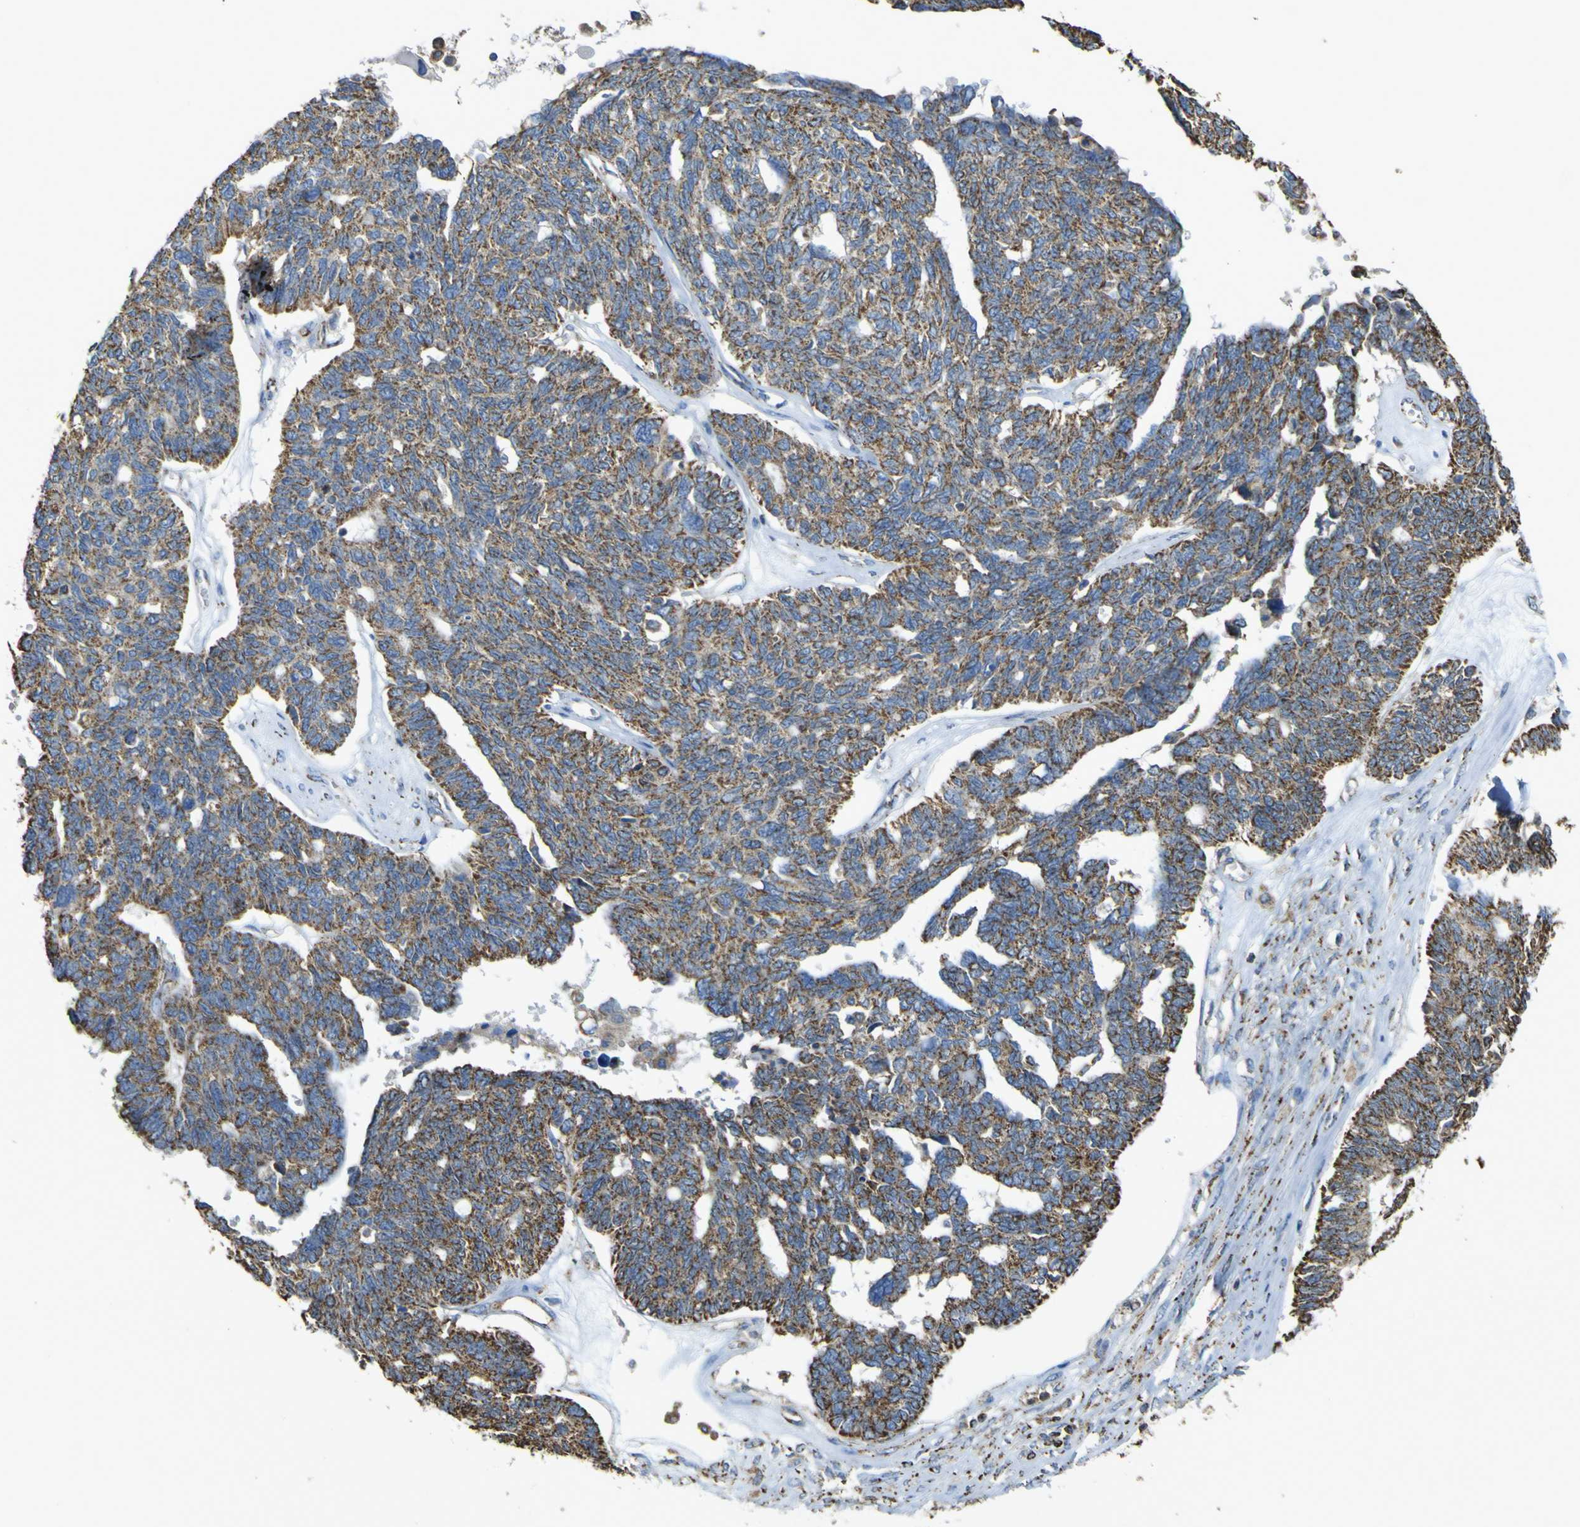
{"staining": {"intensity": "moderate", "quantity": ">75%", "location": "cytoplasmic/membranous"}, "tissue": "ovarian cancer", "cell_type": "Tumor cells", "image_type": "cancer", "snomed": [{"axis": "morphology", "description": "Cystadenocarcinoma, serous, NOS"}, {"axis": "topography", "description": "Ovary"}], "caption": "A brown stain shows moderate cytoplasmic/membranous expression of a protein in ovarian cancer (serous cystadenocarcinoma) tumor cells.", "gene": "ACSL3", "patient": {"sex": "female", "age": 79}}